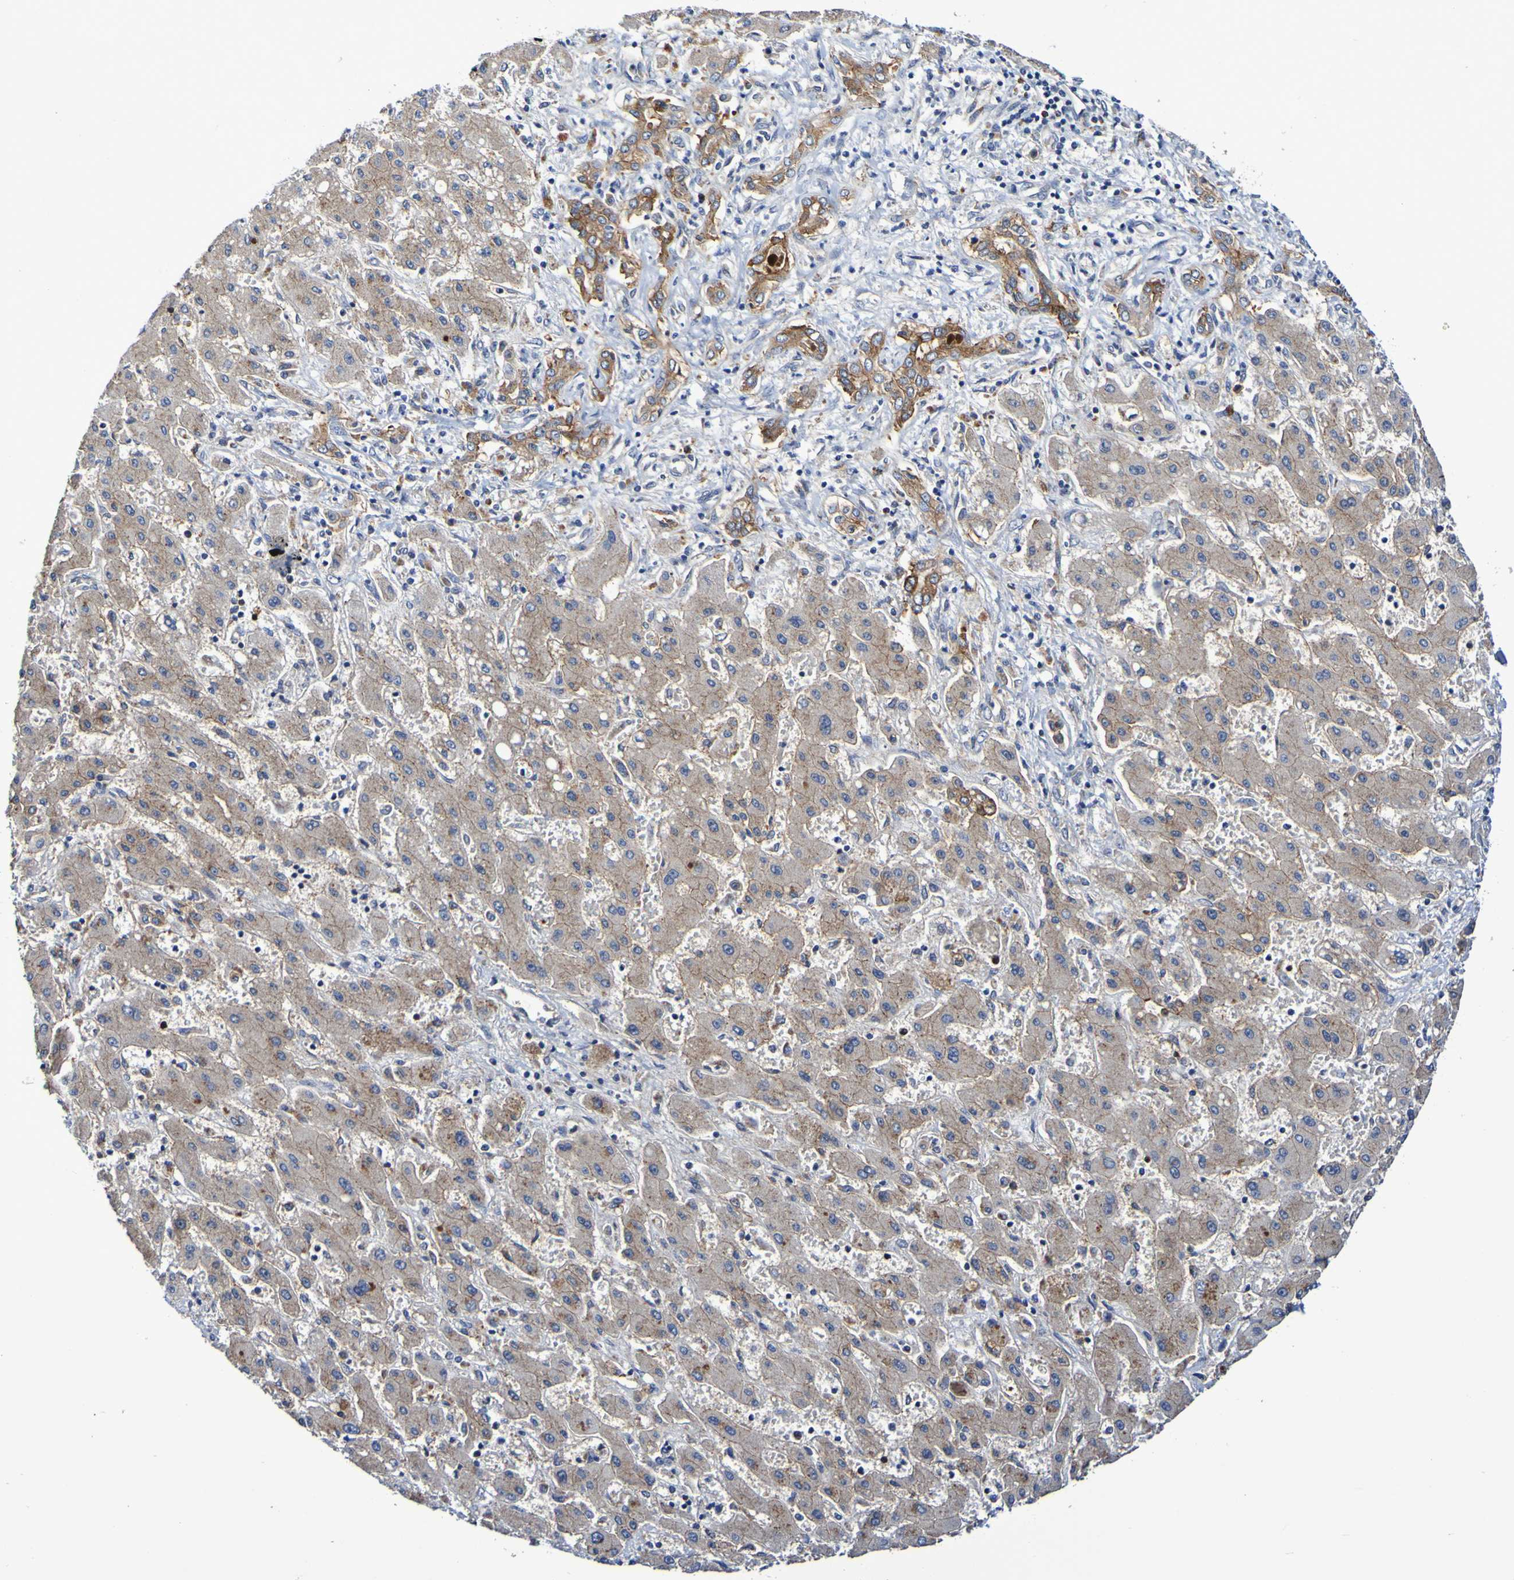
{"staining": {"intensity": "moderate", "quantity": ">75%", "location": "cytoplasmic/membranous"}, "tissue": "liver cancer", "cell_type": "Tumor cells", "image_type": "cancer", "snomed": [{"axis": "morphology", "description": "Cholangiocarcinoma"}, {"axis": "topography", "description": "Liver"}], "caption": "Cholangiocarcinoma (liver) tissue demonstrates moderate cytoplasmic/membranous positivity in approximately >75% of tumor cells The staining is performed using DAB (3,3'-diaminobenzidine) brown chromogen to label protein expression. The nuclei are counter-stained blue using hematoxylin.", "gene": "GJB1", "patient": {"sex": "male", "age": 50}}